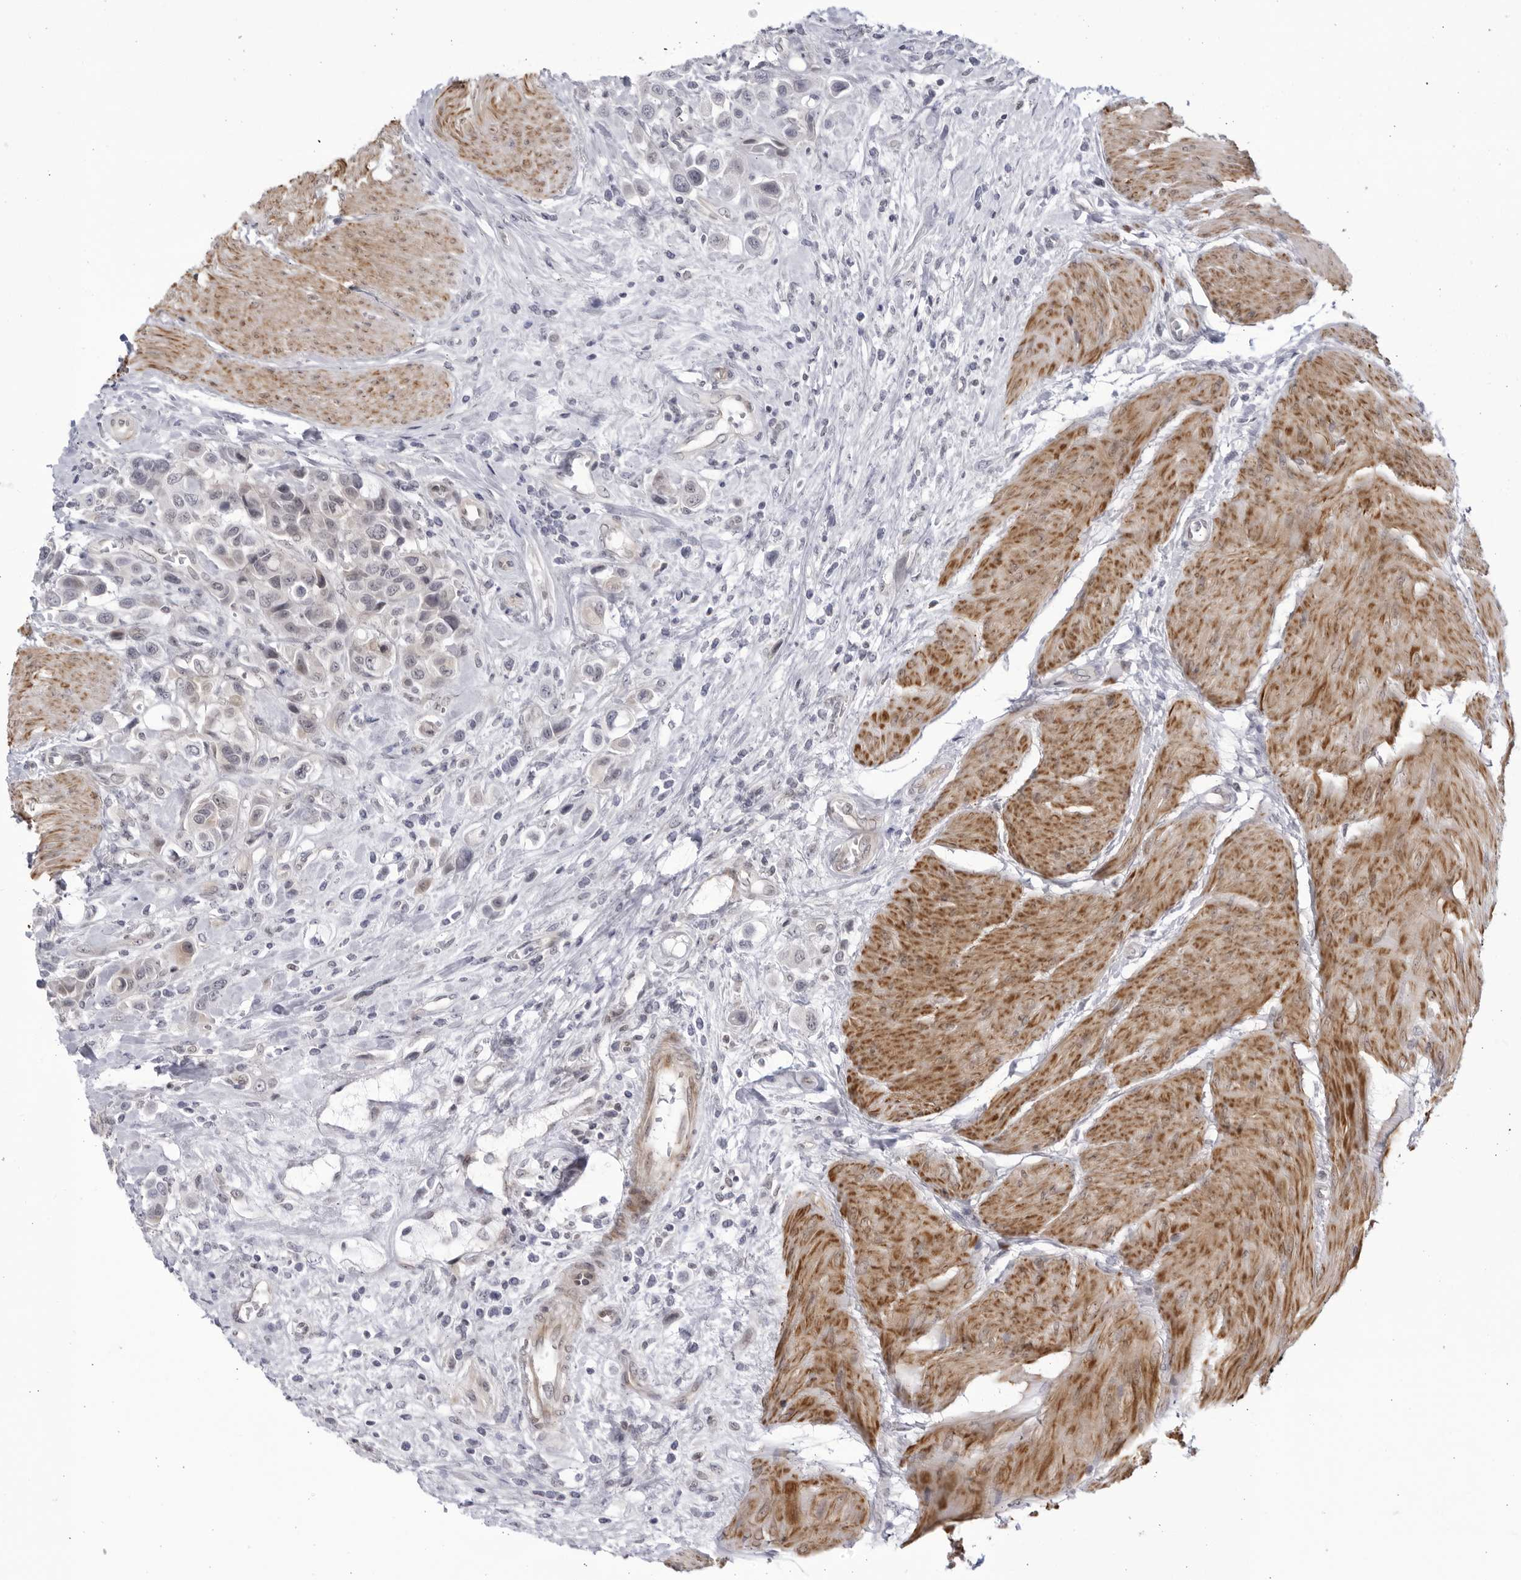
{"staining": {"intensity": "negative", "quantity": "none", "location": "none"}, "tissue": "urothelial cancer", "cell_type": "Tumor cells", "image_type": "cancer", "snomed": [{"axis": "morphology", "description": "Urothelial carcinoma, High grade"}, {"axis": "topography", "description": "Urinary bladder"}], "caption": "IHC micrograph of human urothelial cancer stained for a protein (brown), which reveals no staining in tumor cells. (Immunohistochemistry (ihc), brightfield microscopy, high magnification).", "gene": "CNBD1", "patient": {"sex": "male", "age": 50}}